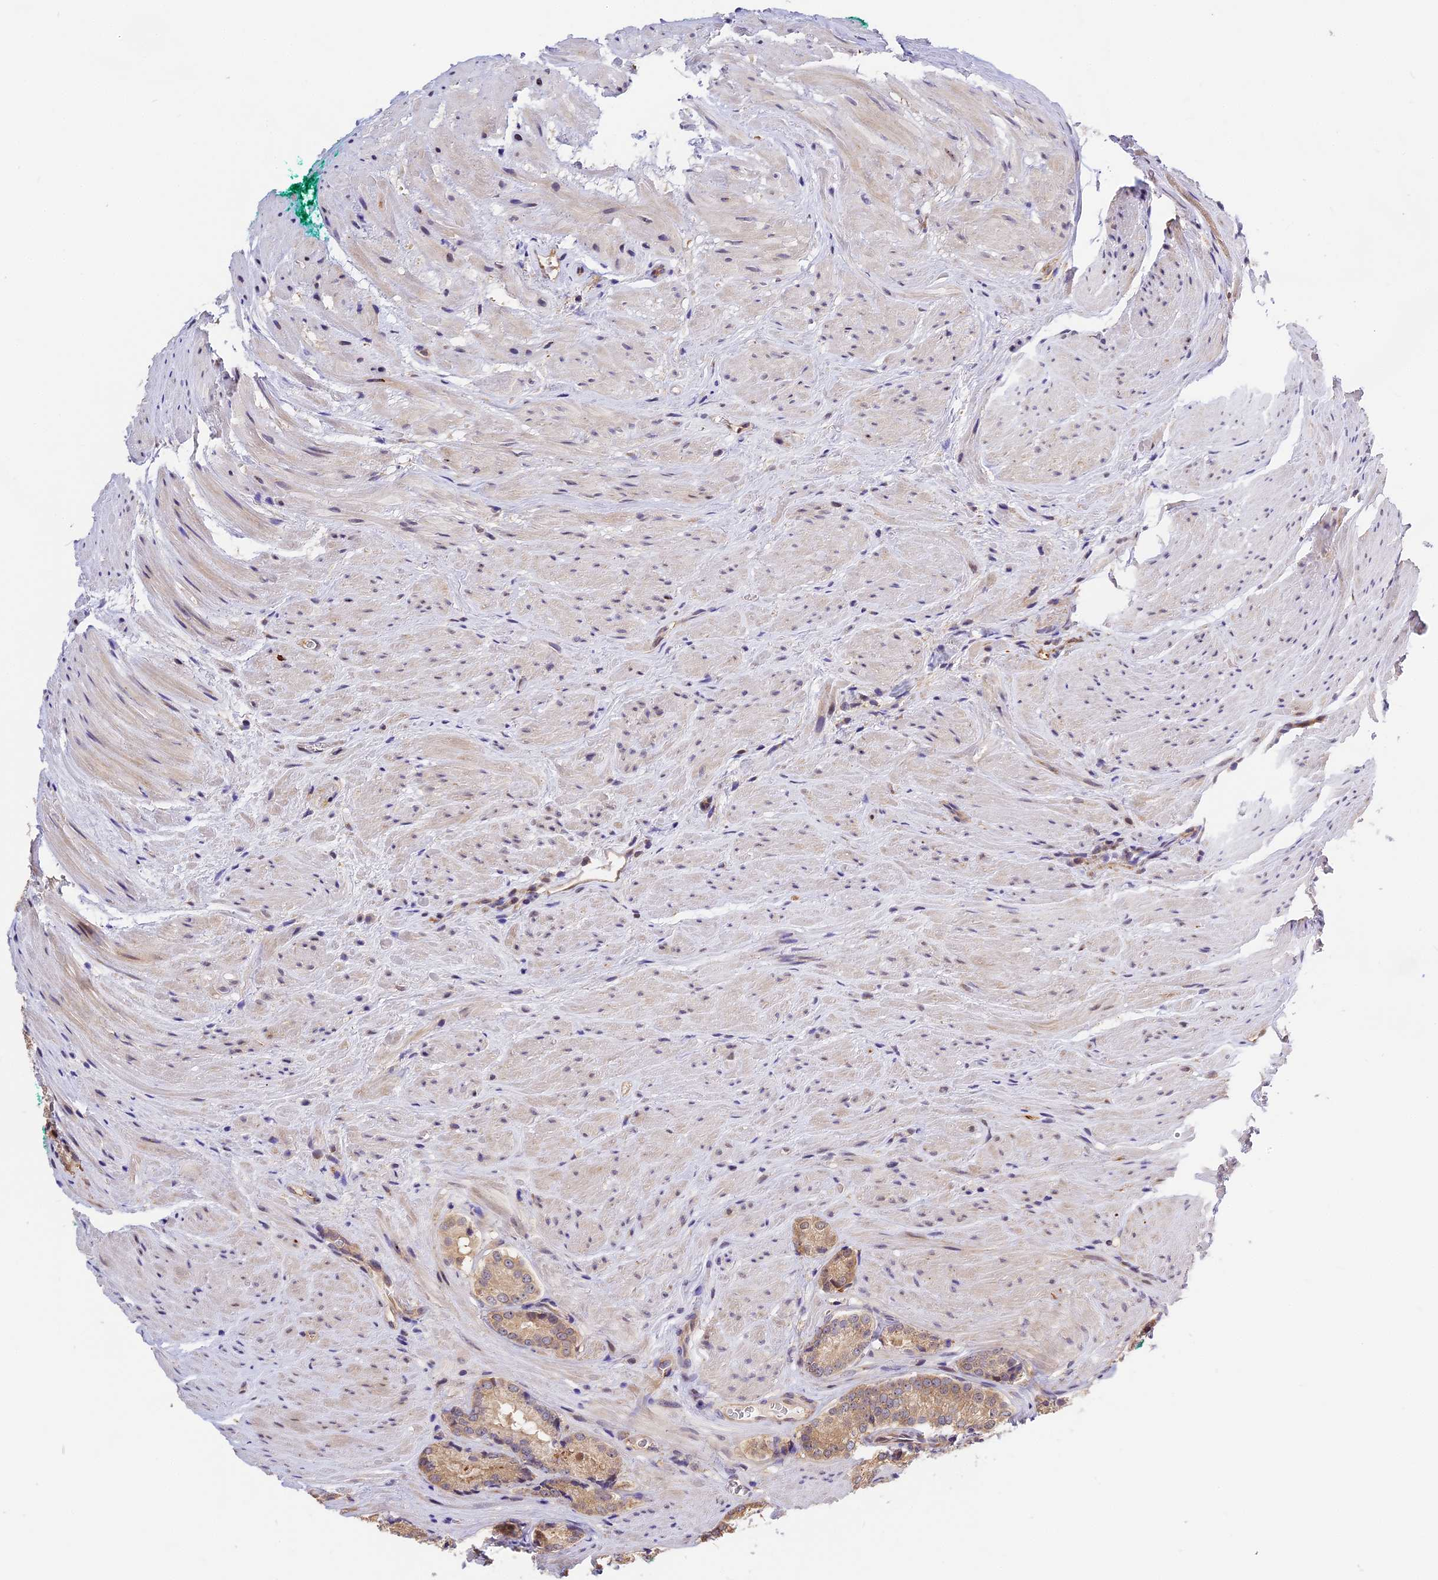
{"staining": {"intensity": "moderate", "quantity": "<25%", "location": "cytoplasmic/membranous"}, "tissue": "prostate cancer", "cell_type": "Tumor cells", "image_type": "cancer", "snomed": [{"axis": "morphology", "description": "Adenocarcinoma, Low grade"}, {"axis": "topography", "description": "Prostate"}], "caption": "Moderate cytoplasmic/membranous expression is identified in approximately <25% of tumor cells in prostate cancer.", "gene": "BSCL2", "patient": {"sex": "male", "age": 54}}